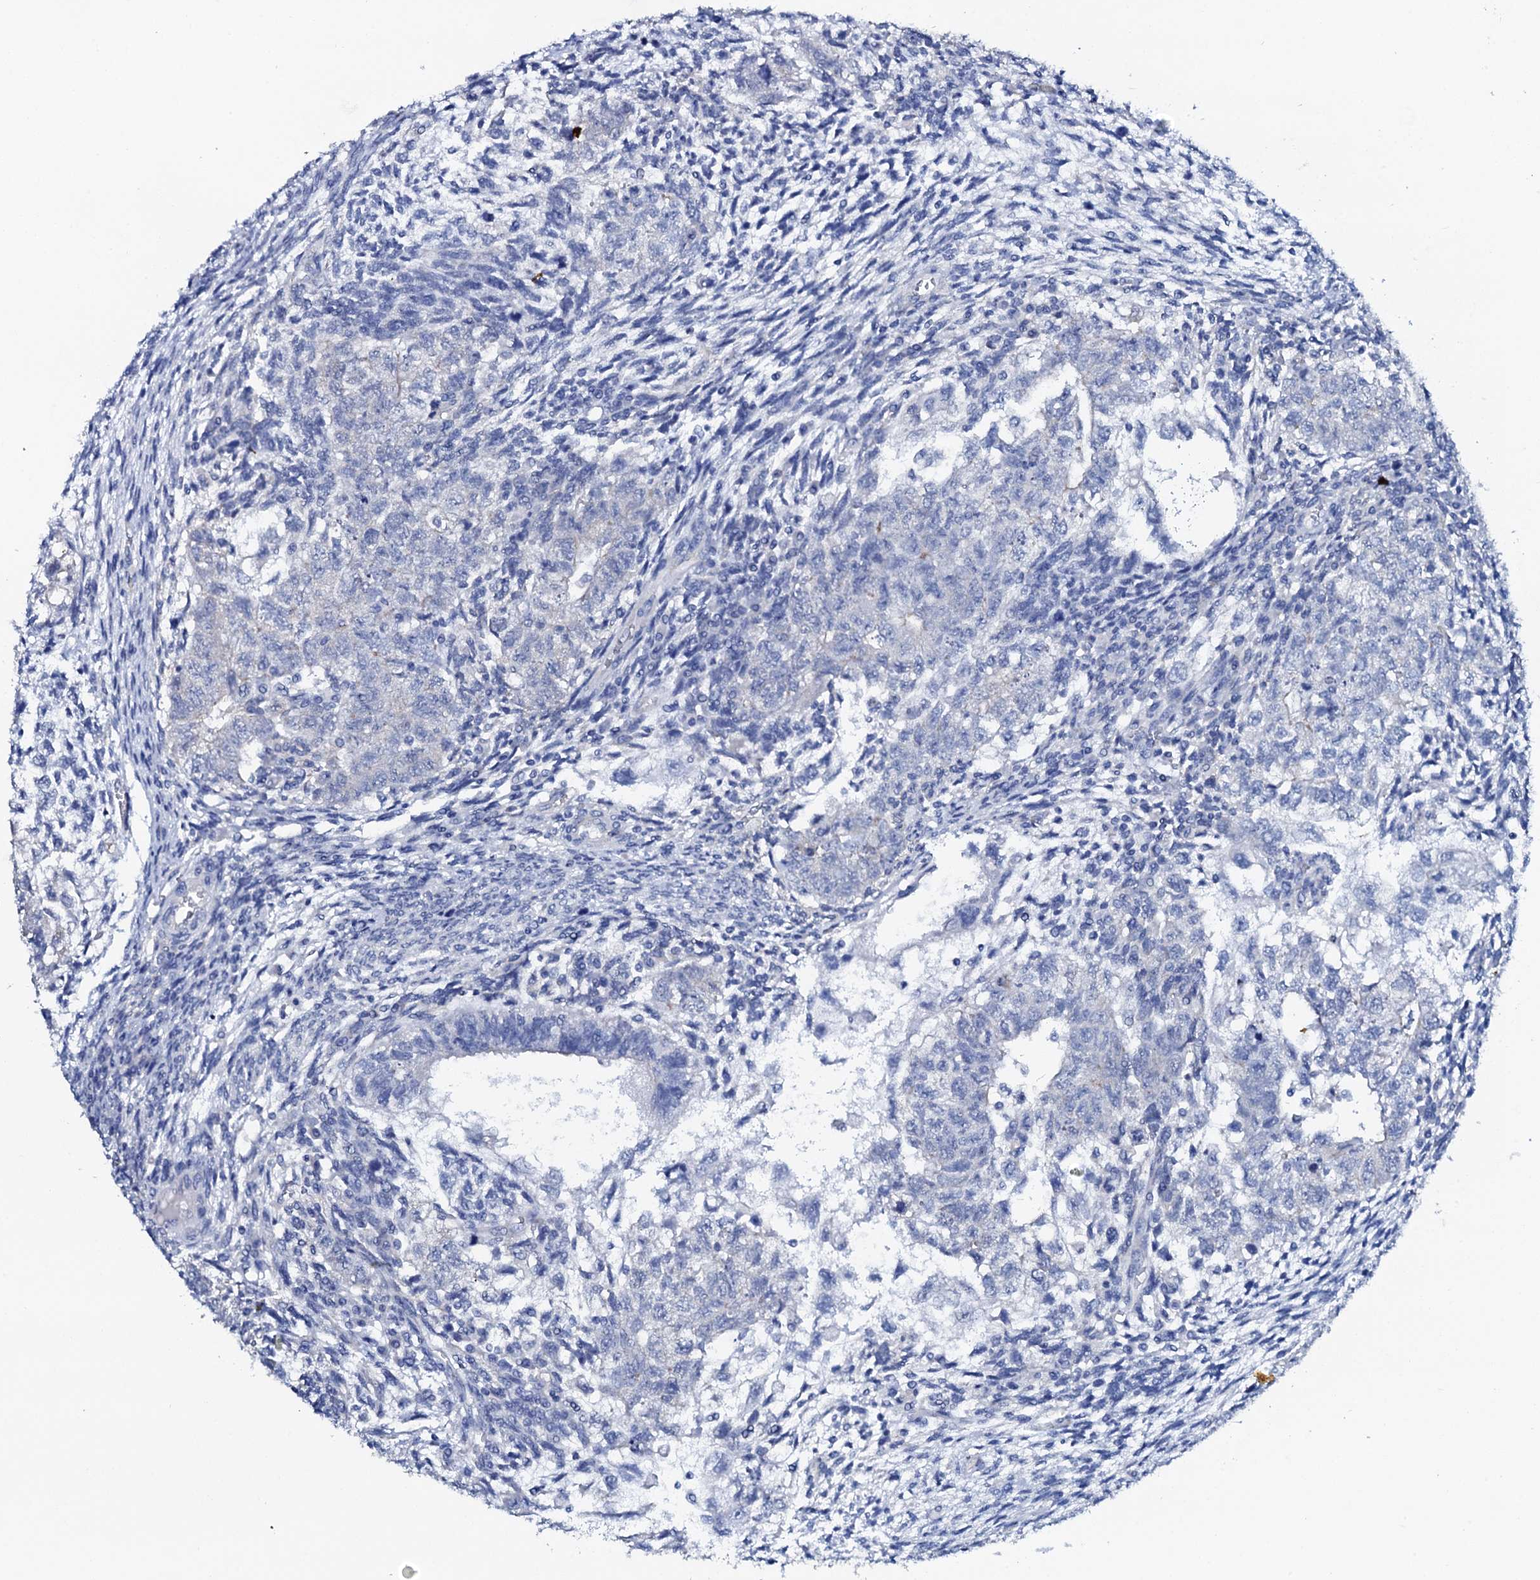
{"staining": {"intensity": "negative", "quantity": "none", "location": "none"}, "tissue": "testis cancer", "cell_type": "Tumor cells", "image_type": "cancer", "snomed": [{"axis": "morphology", "description": "Carcinoma, Embryonal, NOS"}, {"axis": "topography", "description": "Testis"}], "caption": "Testis embryonal carcinoma was stained to show a protein in brown. There is no significant expression in tumor cells. (Stains: DAB IHC with hematoxylin counter stain, Microscopy: brightfield microscopy at high magnification).", "gene": "AMER2", "patient": {"sex": "male", "age": 37}}